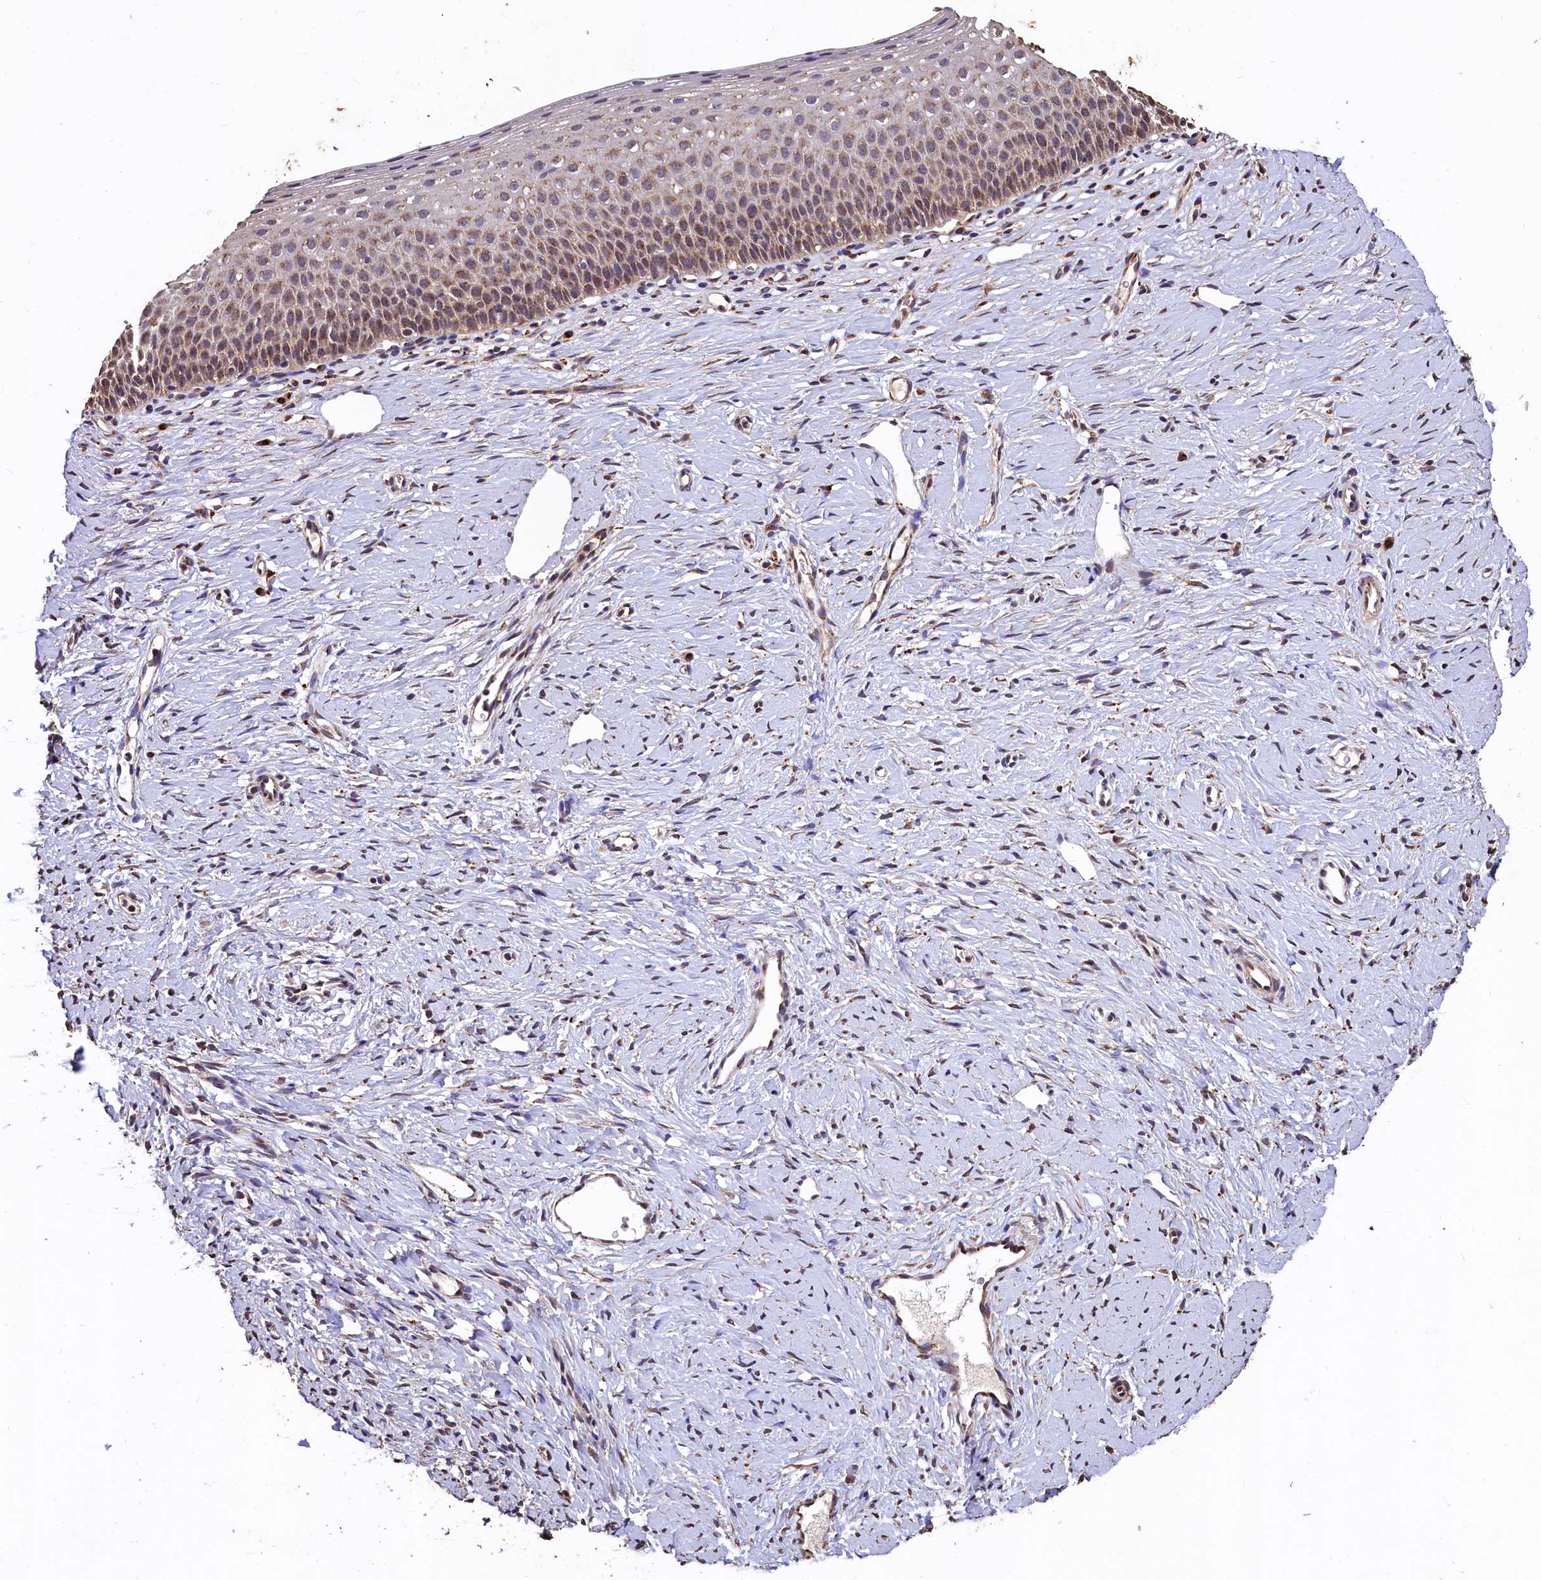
{"staining": {"intensity": "moderate", "quantity": ">75%", "location": "cytoplasmic/membranous"}, "tissue": "cervix", "cell_type": "Glandular cells", "image_type": "normal", "snomed": [{"axis": "morphology", "description": "Normal tissue, NOS"}, {"axis": "topography", "description": "Cervix"}], "caption": "Immunohistochemistry of normal cervix displays medium levels of moderate cytoplasmic/membranous positivity in approximately >75% of glandular cells.", "gene": "LSM4", "patient": {"sex": "female", "age": 36}}